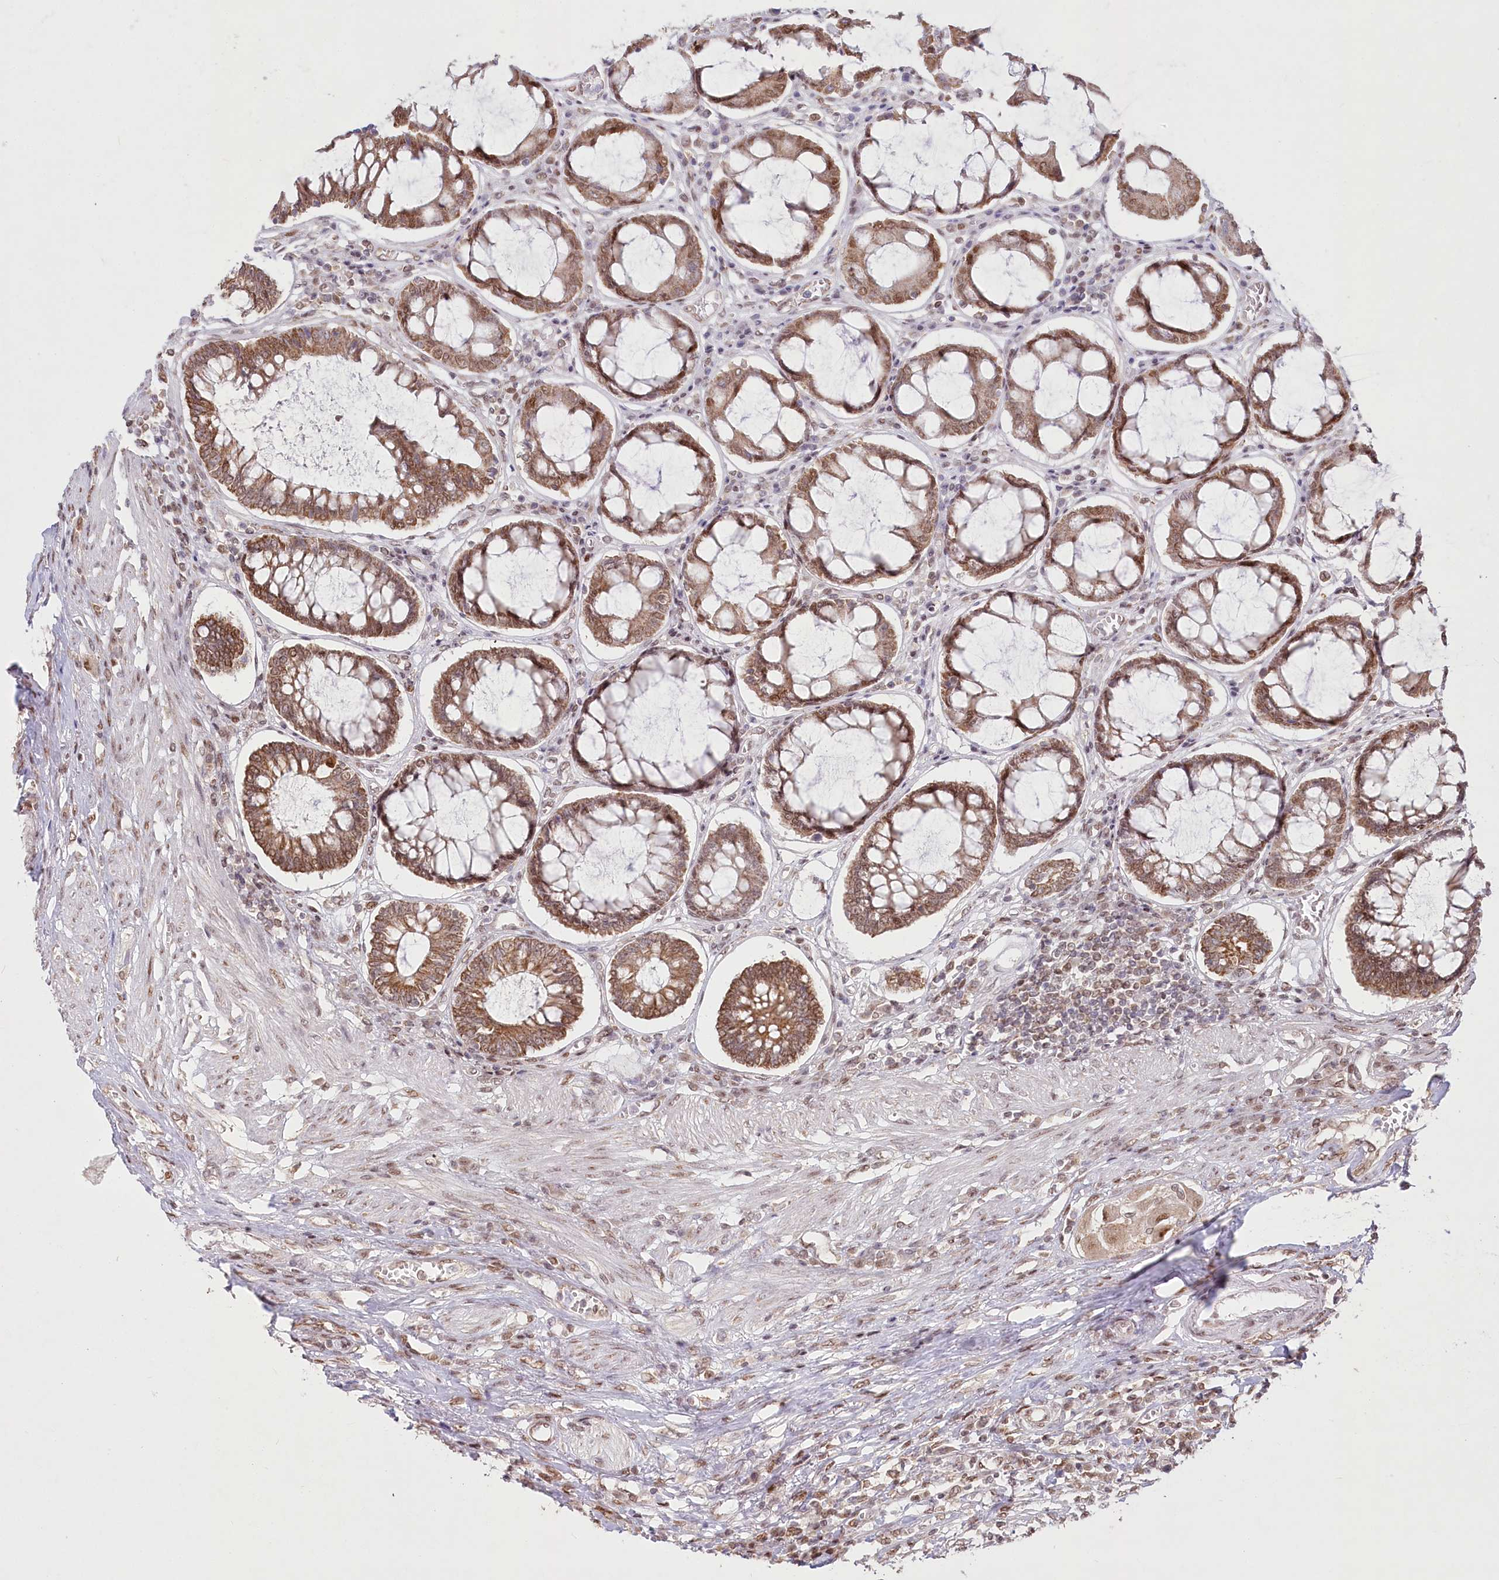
{"staining": {"intensity": "moderate", "quantity": ">75%", "location": "cytoplasmic/membranous,nuclear"}, "tissue": "colorectal cancer", "cell_type": "Tumor cells", "image_type": "cancer", "snomed": [{"axis": "morphology", "description": "Adenocarcinoma, NOS"}, {"axis": "topography", "description": "Rectum"}], "caption": "This is a micrograph of immunohistochemistry (IHC) staining of colorectal cancer (adenocarcinoma), which shows moderate expression in the cytoplasmic/membranous and nuclear of tumor cells.", "gene": "PYURF", "patient": {"sex": "male", "age": 84}}